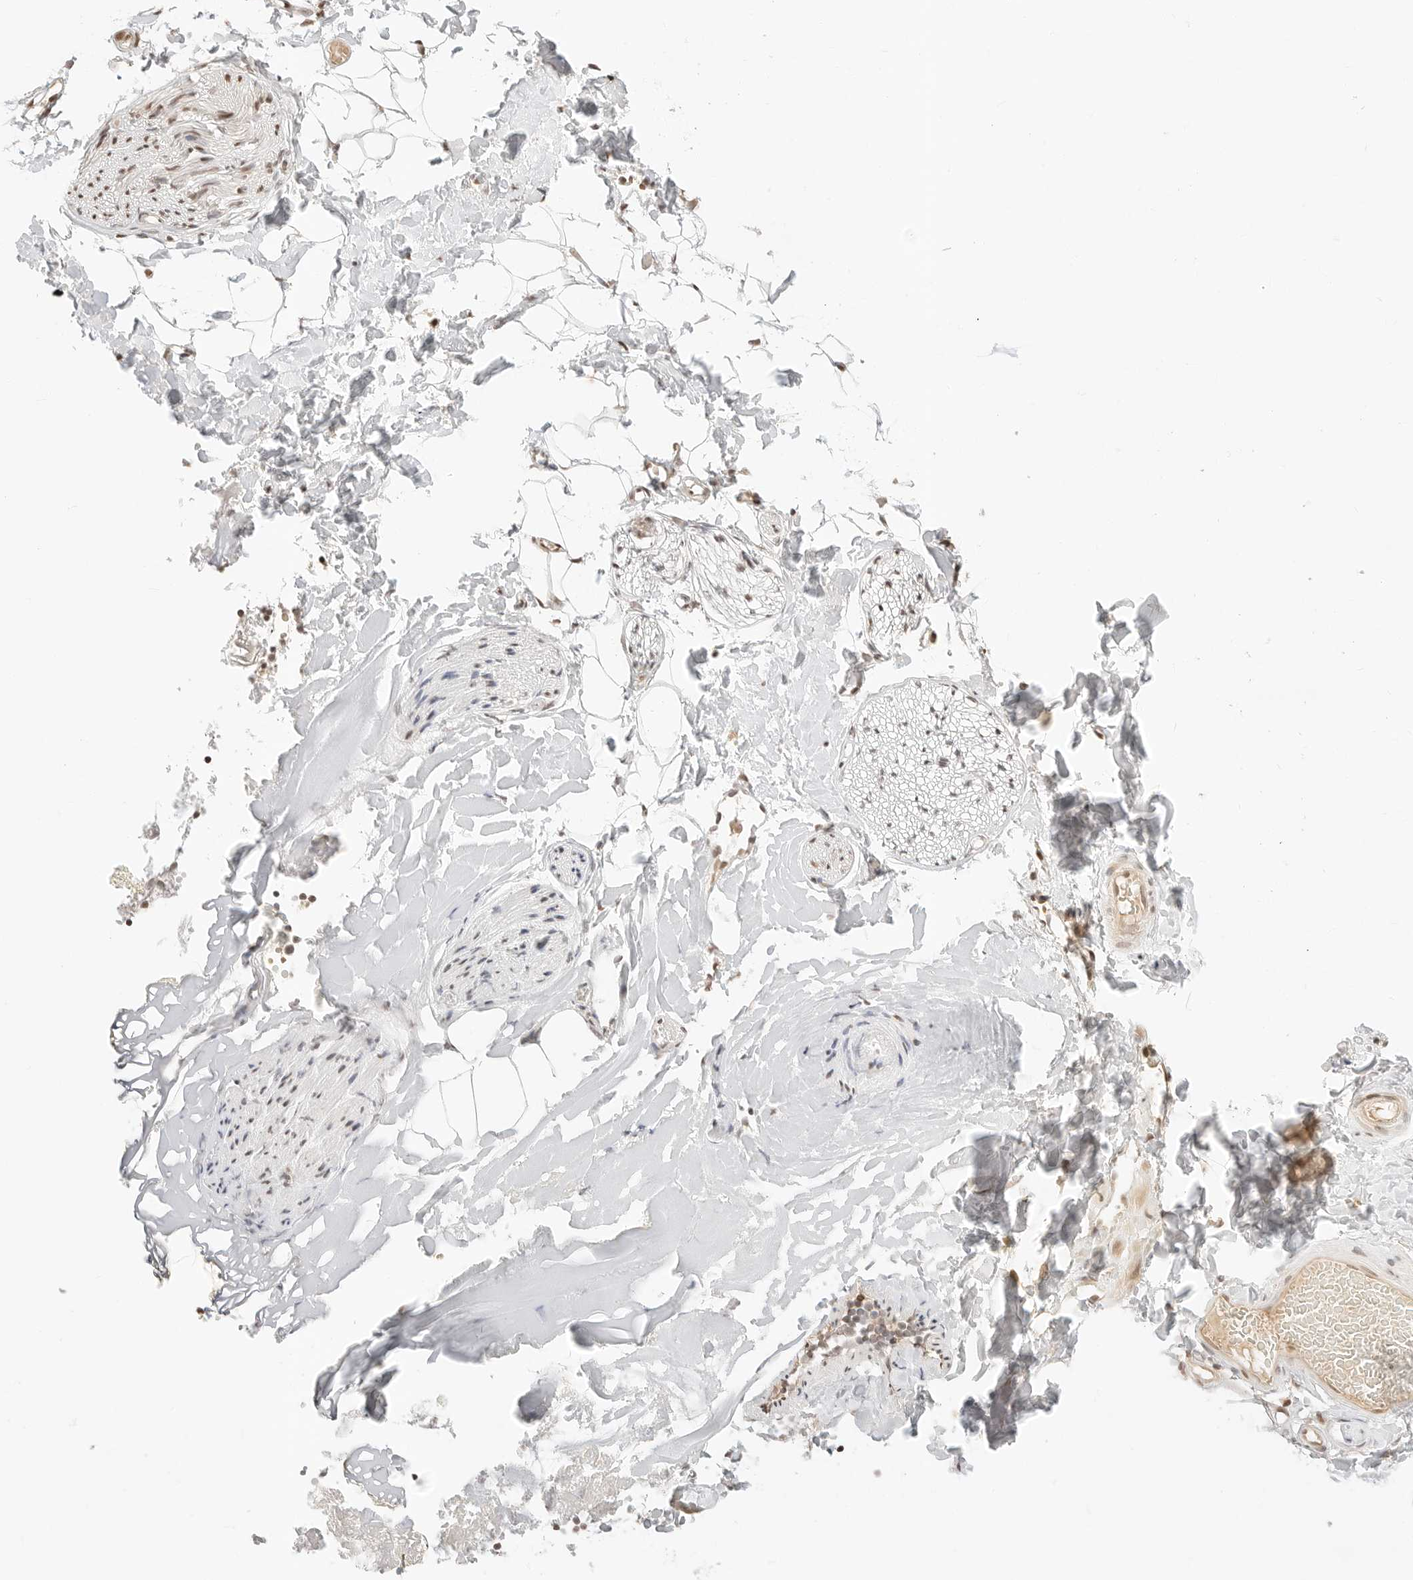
{"staining": {"intensity": "moderate", "quantity": "25%-75%", "location": "cytoplasmic/membranous,nuclear"}, "tissue": "adipose tissue", "cell_type": "Adipocytes", "image_type": "normal", "snomed": [{"axis": "morphology", "description": "Normal tissue, NOS"}, {"axis": "morphology", "description": "Adenocarcinoma, NOS"}, {"axis": "topography", "description": "Smooth muscle"}, {"axis": "topography", "description": "Colon"}], "caption": "Adipose tissue stained with DAB IHC displays medium levels of moderate cytoplasmic/membranous,nuclear positivity in about 25%-75% of adipocytes.", "gene": "RPS6KL1", "patient": {"sex": "male", "age": 14}}